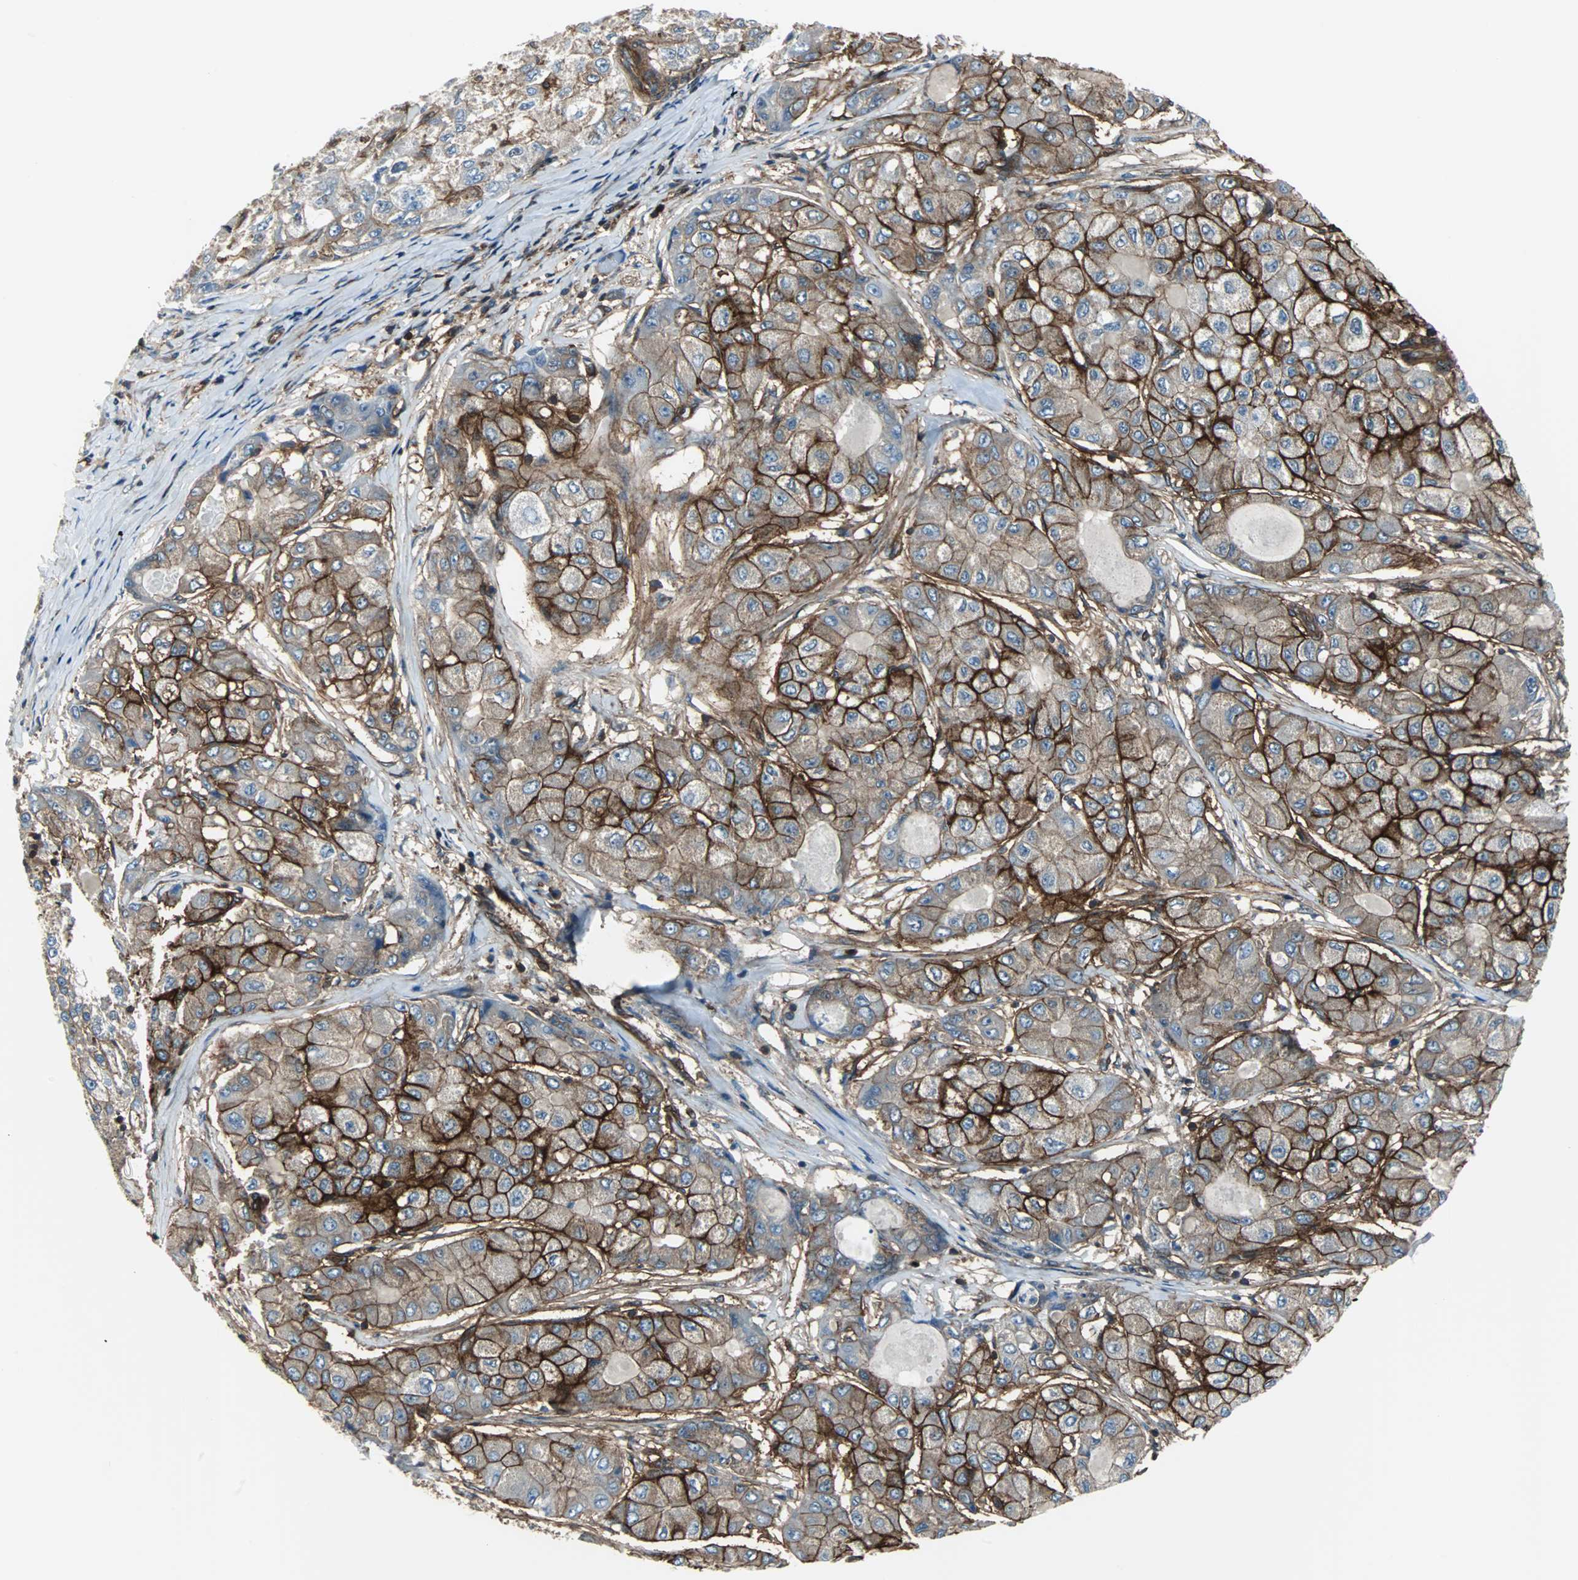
{"staining": {"intensity": "strong", "quantity": ">75%", "location": "cytoplasmic/membranous"}, "tissue": "liver cancer", "cell_type": "Tumor cells", "image_type": "cancer", "snomed": [{"axis": "morphology", "description": "Carcinoma, Hepatocellular, NOS"}, {"axis": "topography", "description": "Liver"}], "caption": "Immunohistochemical staining of hepatocellular carcinoma (liver) demonstrates high levels of strong cytoplasmic/membranous protein positivity in about >75% of tumor cells. Ihc stains the protein in brown and the nuclei are stained blue.", "gene": "RELA", "patient": {"sex": "male", "age": 80}}